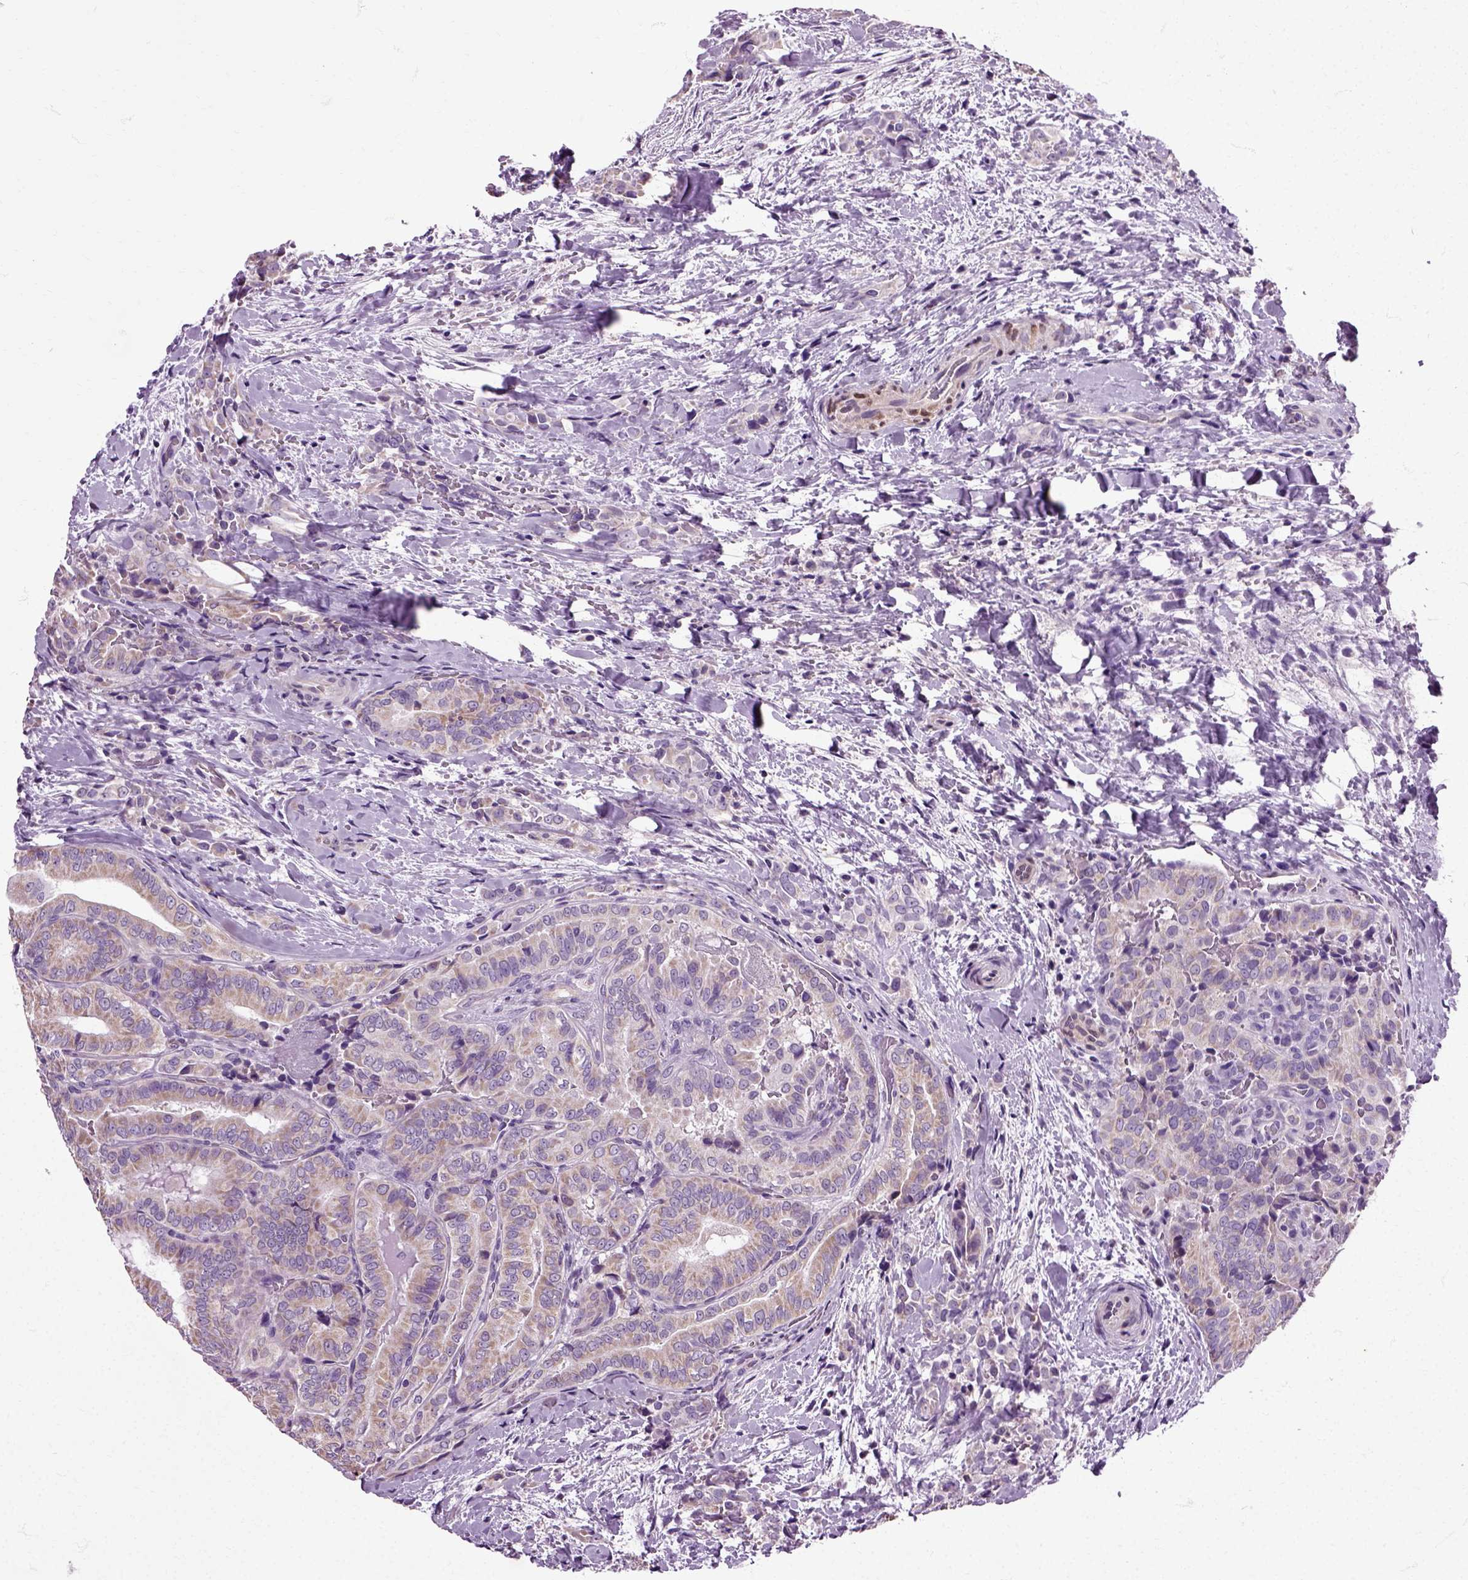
{"staining": {"intensity": "moderate", "quantity": "25%-75%", "location": "cytoplasmic/membranous"}, "tissue": "thyroid cancer", "cell_type": "Tumor cells", "image_type": "cancer", "snomed": [{"axis": "morphology", "description": "Papillary adenocarcinoma, NOS"}, {"axis": "topography", "description": "Thyroid gland"}], "caption": "Tumor cells show medium levels of moderate cytoplasmic/membranous positivity in approximately 25%-75% of cells in thyroid cancer. The protein of interest is shown in brown color, while the nuclei are stained blue.", "gene": "HSPA2", "patient": {"sex": "male", "age": 61}}